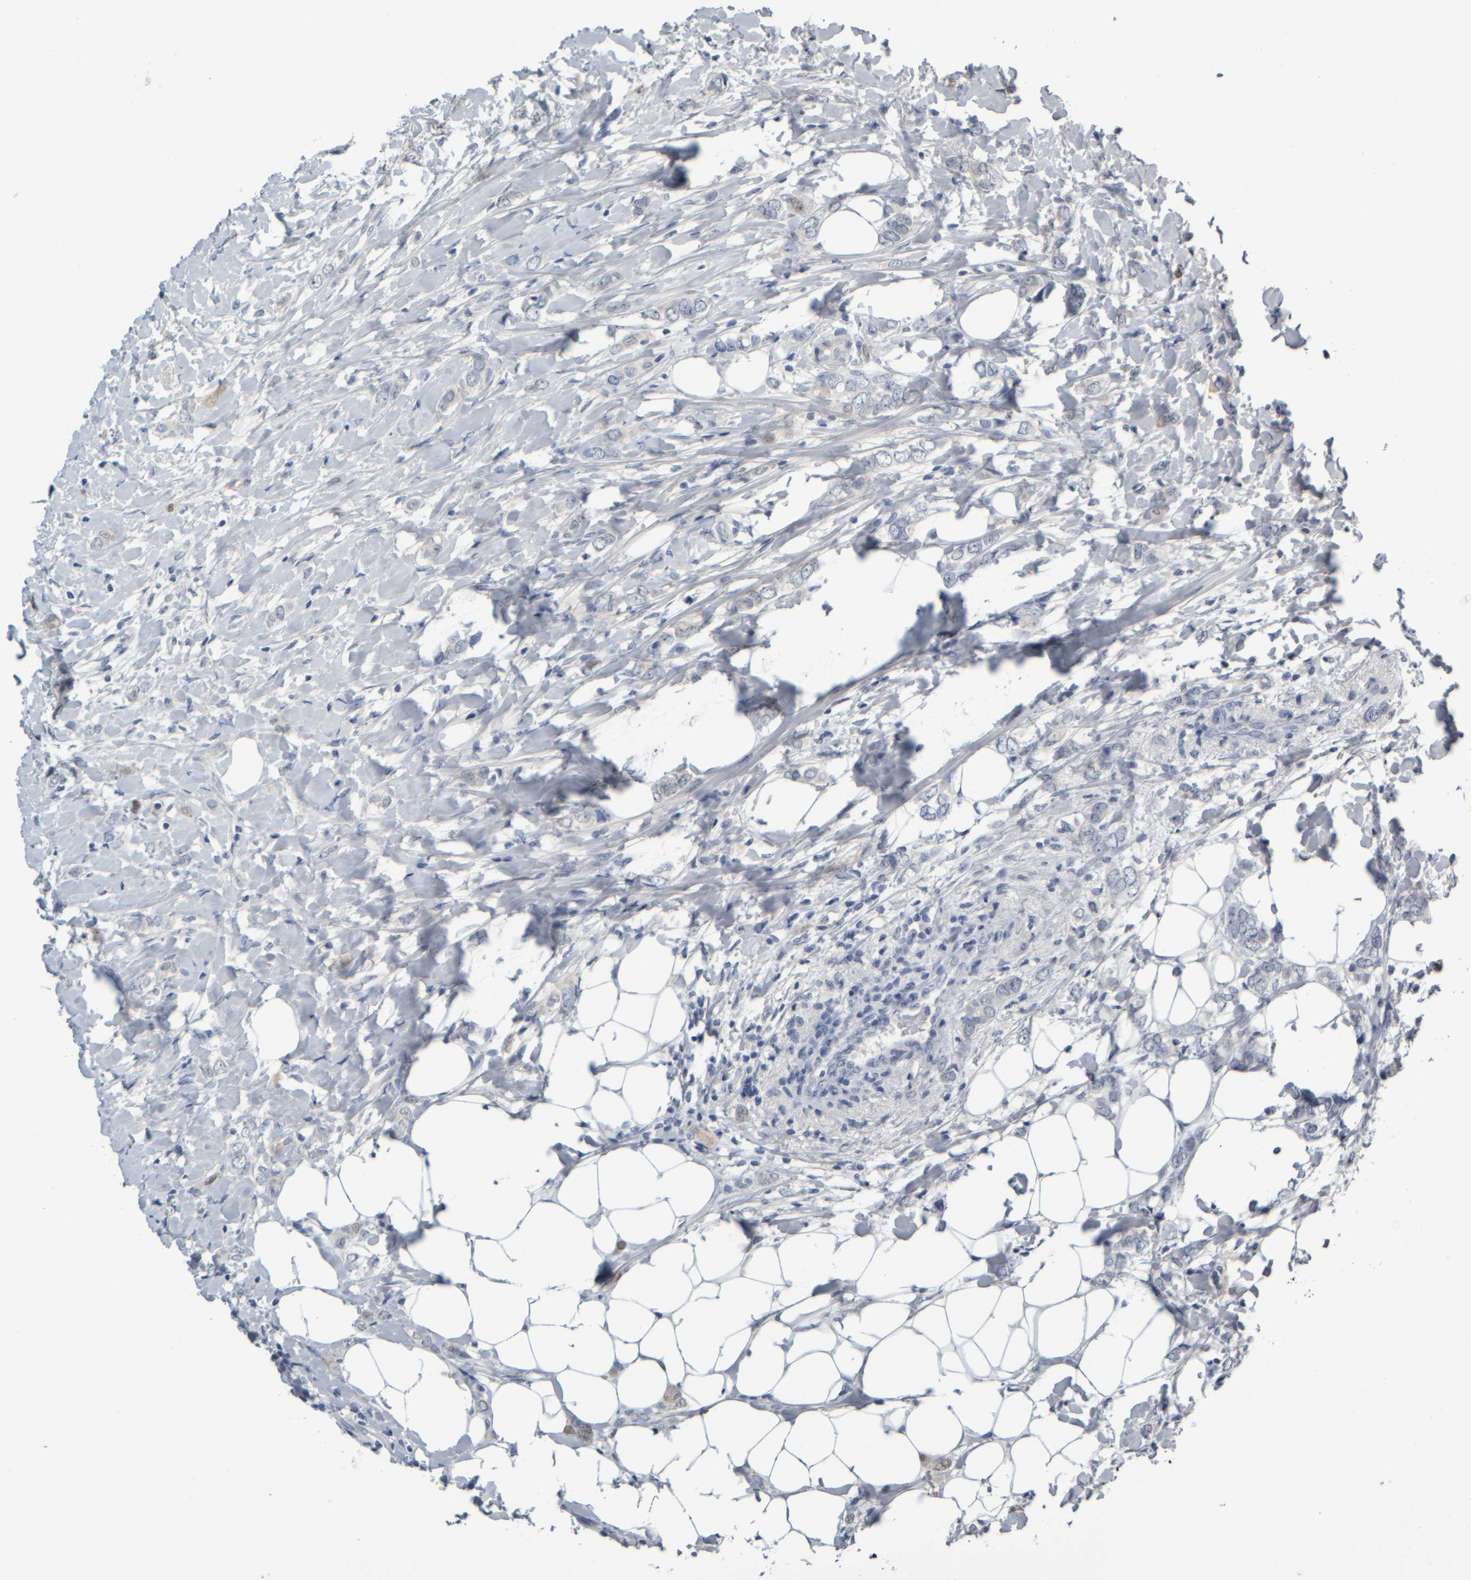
{"staining": {"intensity": "negative", "quantity": "none", "location": "none"}, "tissue": "breast cancer", "cell_type": "Tumor cells", "image_type": "cancer", "snomed": [{"axis": "morphology", "description": "Normal tissue, NOS"}, {"axis": "morphology", "description": "Lobular carcinoma"}, {"axis": "topography", "description": "Breast"}], "caption": "DAB immunohistochemical staining of lobular carcinoma (breast) shows no significant expression in tumor cells.", "gene": "COL14A1", "patient": {"sex": "female", "age": 47}}